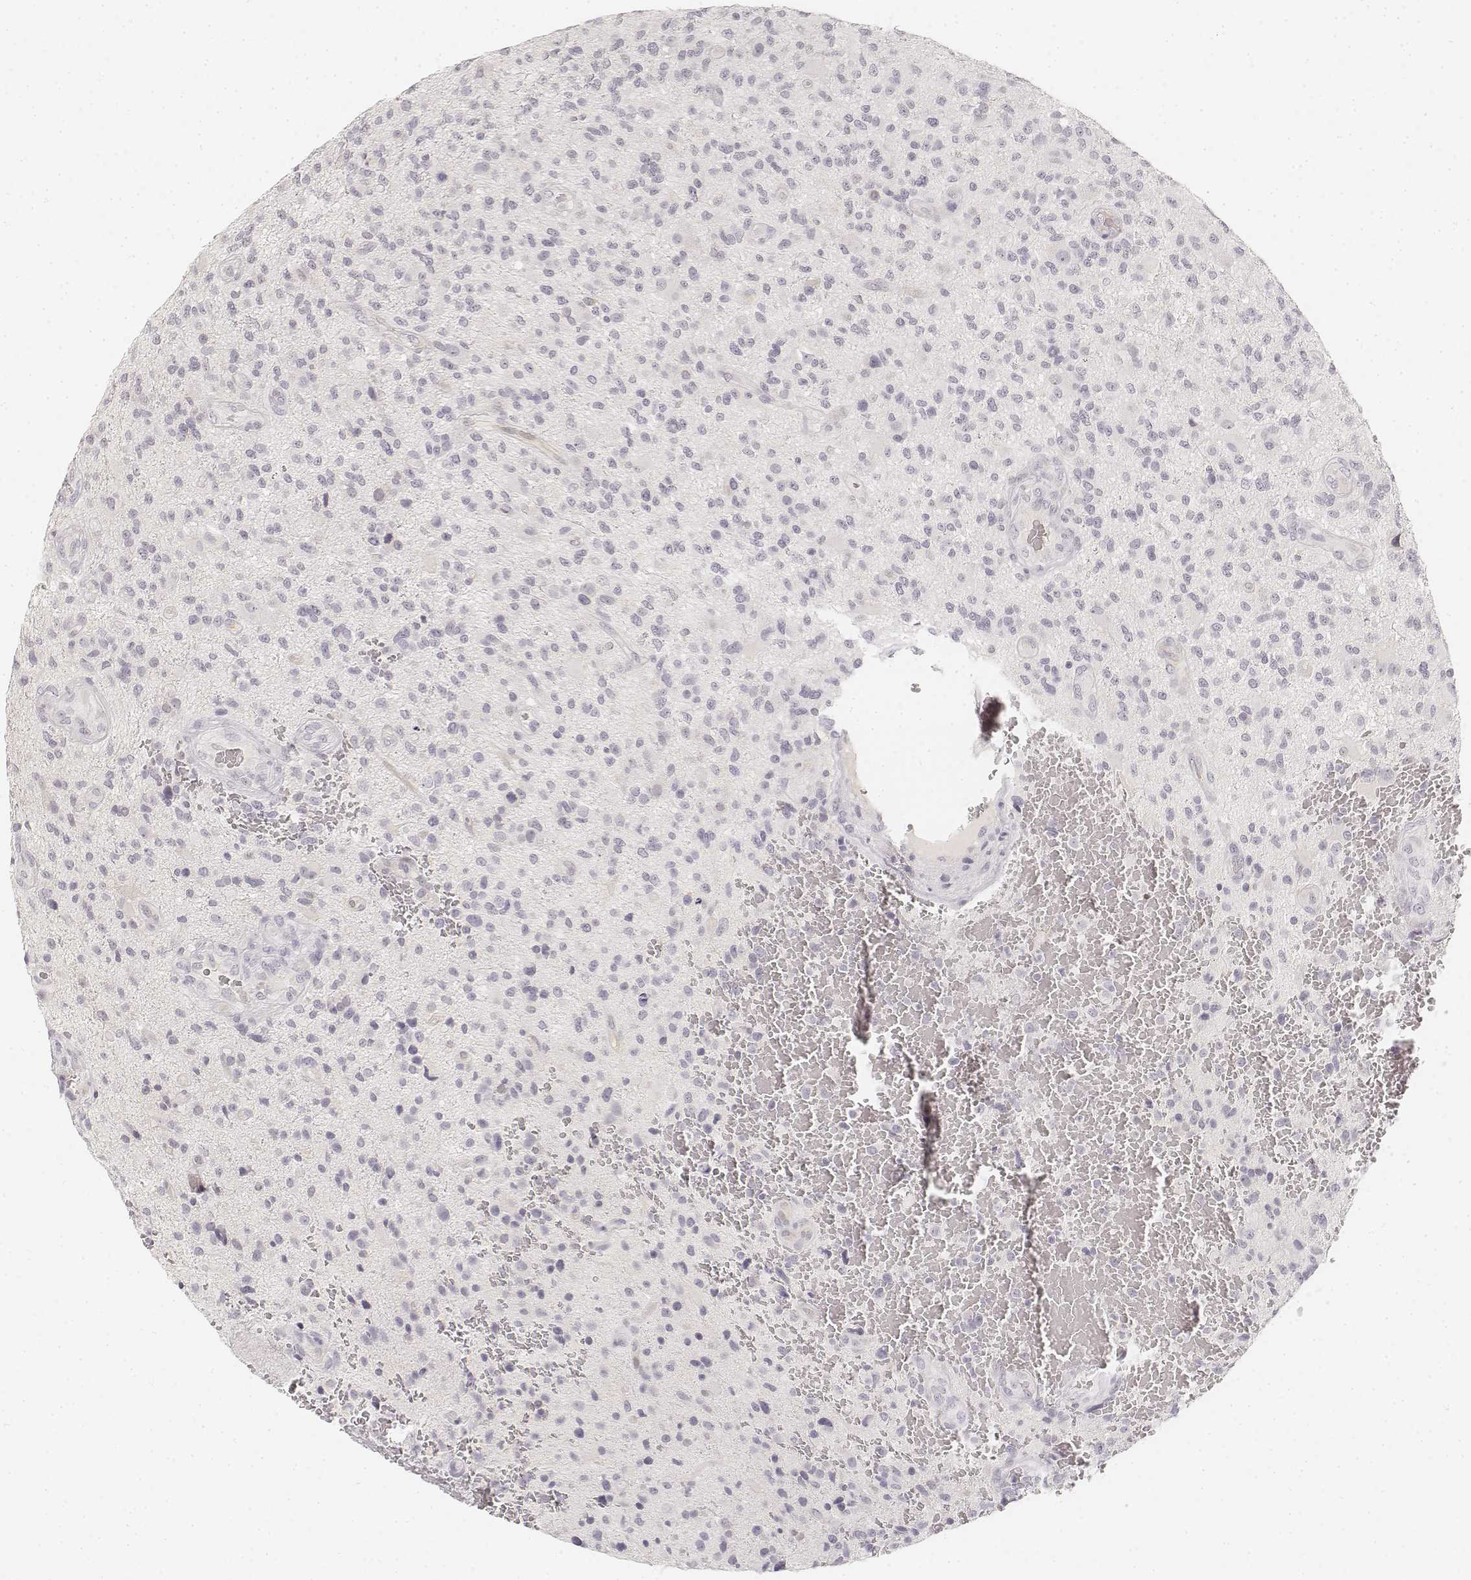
{"staining": {"intensity": "negative", "quantity": "none", "location": "none"}, "tissue": "glioma", "cell_type": "Tumor cells", "image_type": "cancer", "snomed": [{"axis": "morphology", "description": "Glioma, malignant, High grade"}, {"axis": "topography", "description": "Brain"}], "caption": "High power microscopy image of an IHC image of high-grade glioma (malignant), revealing no significant staining in tumor cells. (DAB IHC with hematoxylin counter stain).", "gene": "DSG4", "patient": {"sex": "male", "age": 47}}